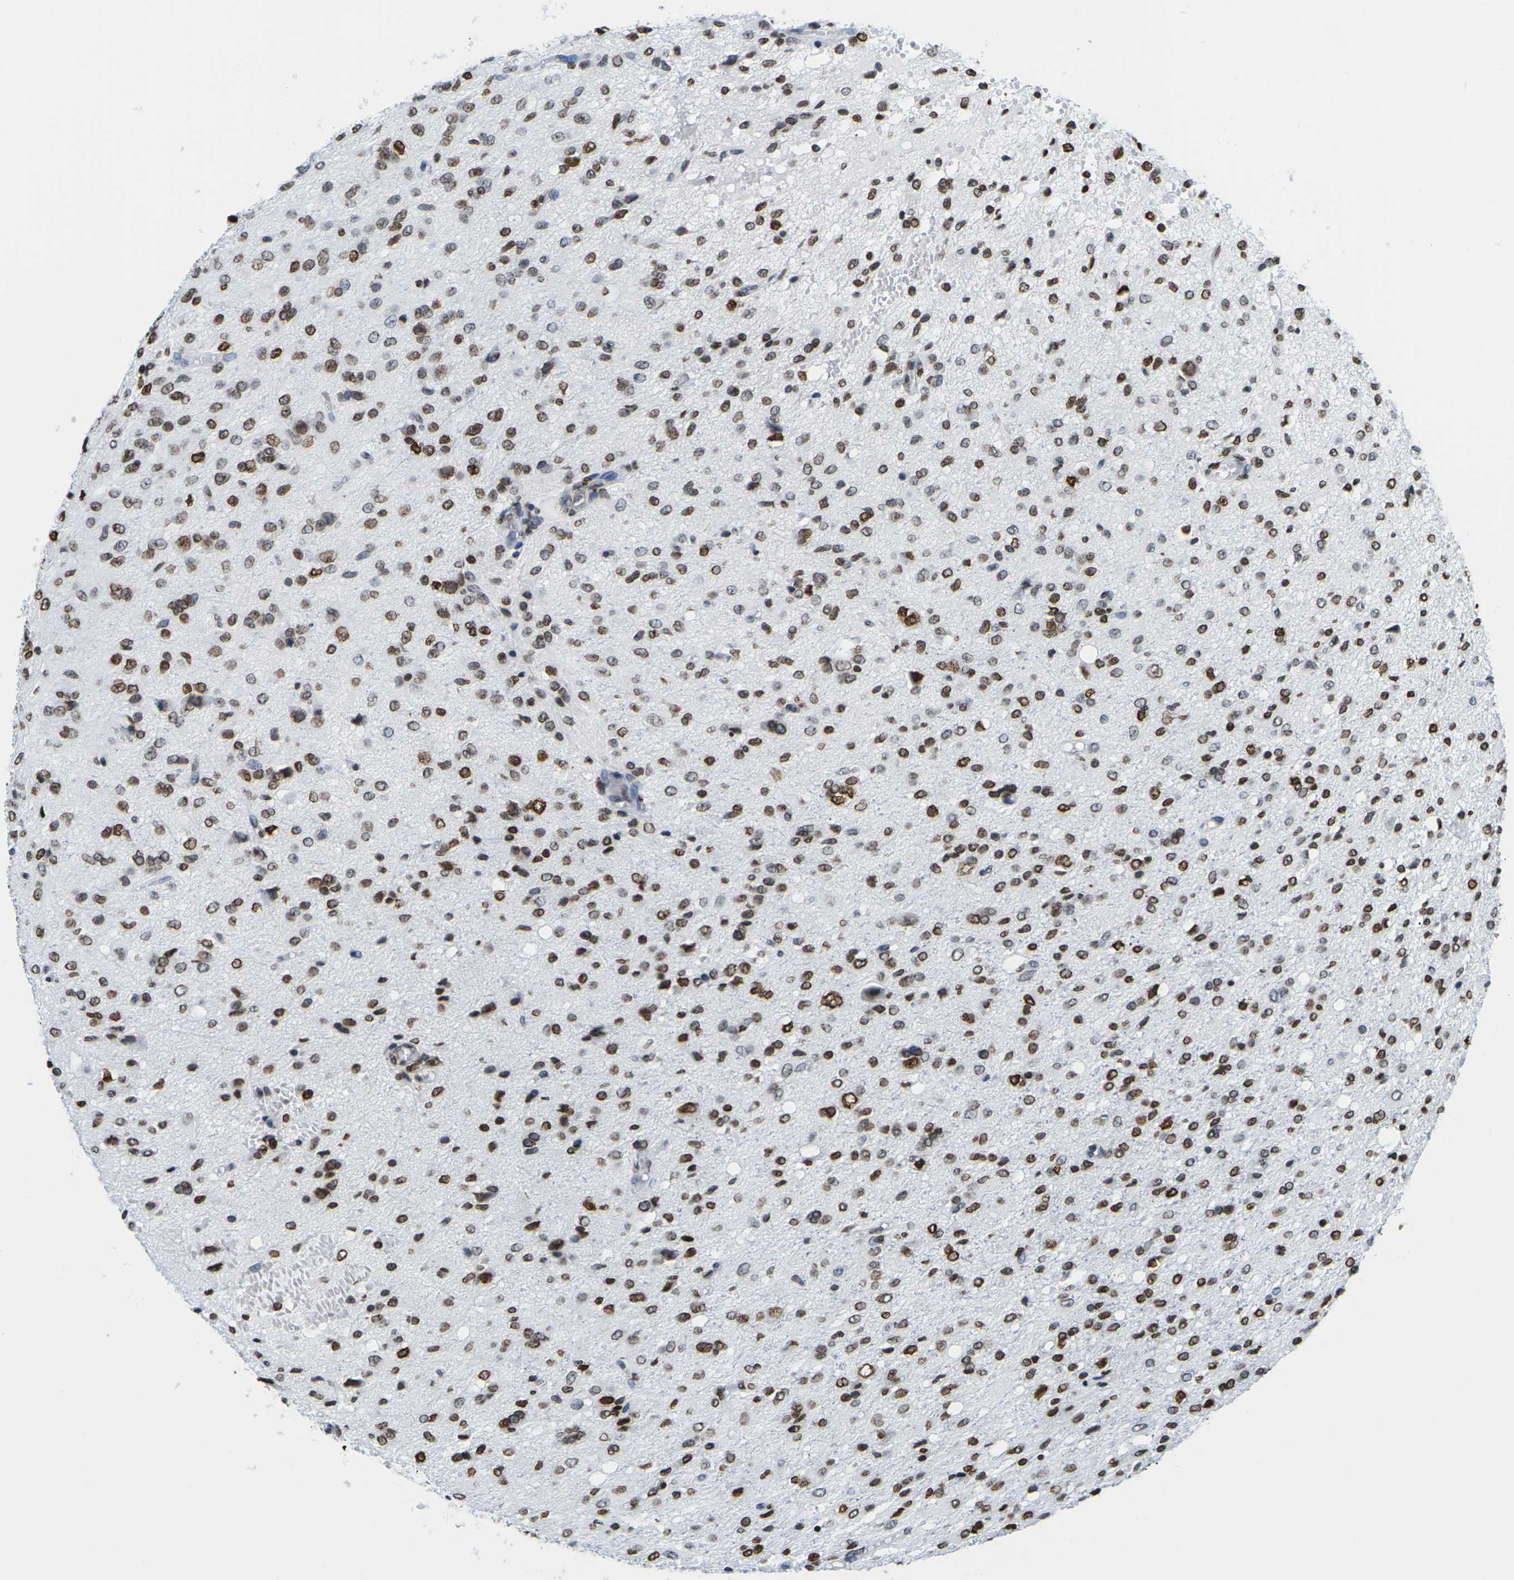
{"staining": {"intensity": "moderate", "quantity": ">75%", "location": "cytoplasmic/membranous,nuclear"}, "tissue": "glioma", "cell_type": "Tumor cells", "image_type": "cancer", "snomed": [{"axis": "morphology", "description": "Glioma, malignant, High grade"}, {"axis": "topography", "description": "Brain"}], "caption": "Glioma stained for a protein (brown) displays moderate cytoplasmic/membranous and nuclear positive expression in approximately >75% of tumor cells.", "gene": "H2AC21", "patient": {"sex": "female", "age": 59}}